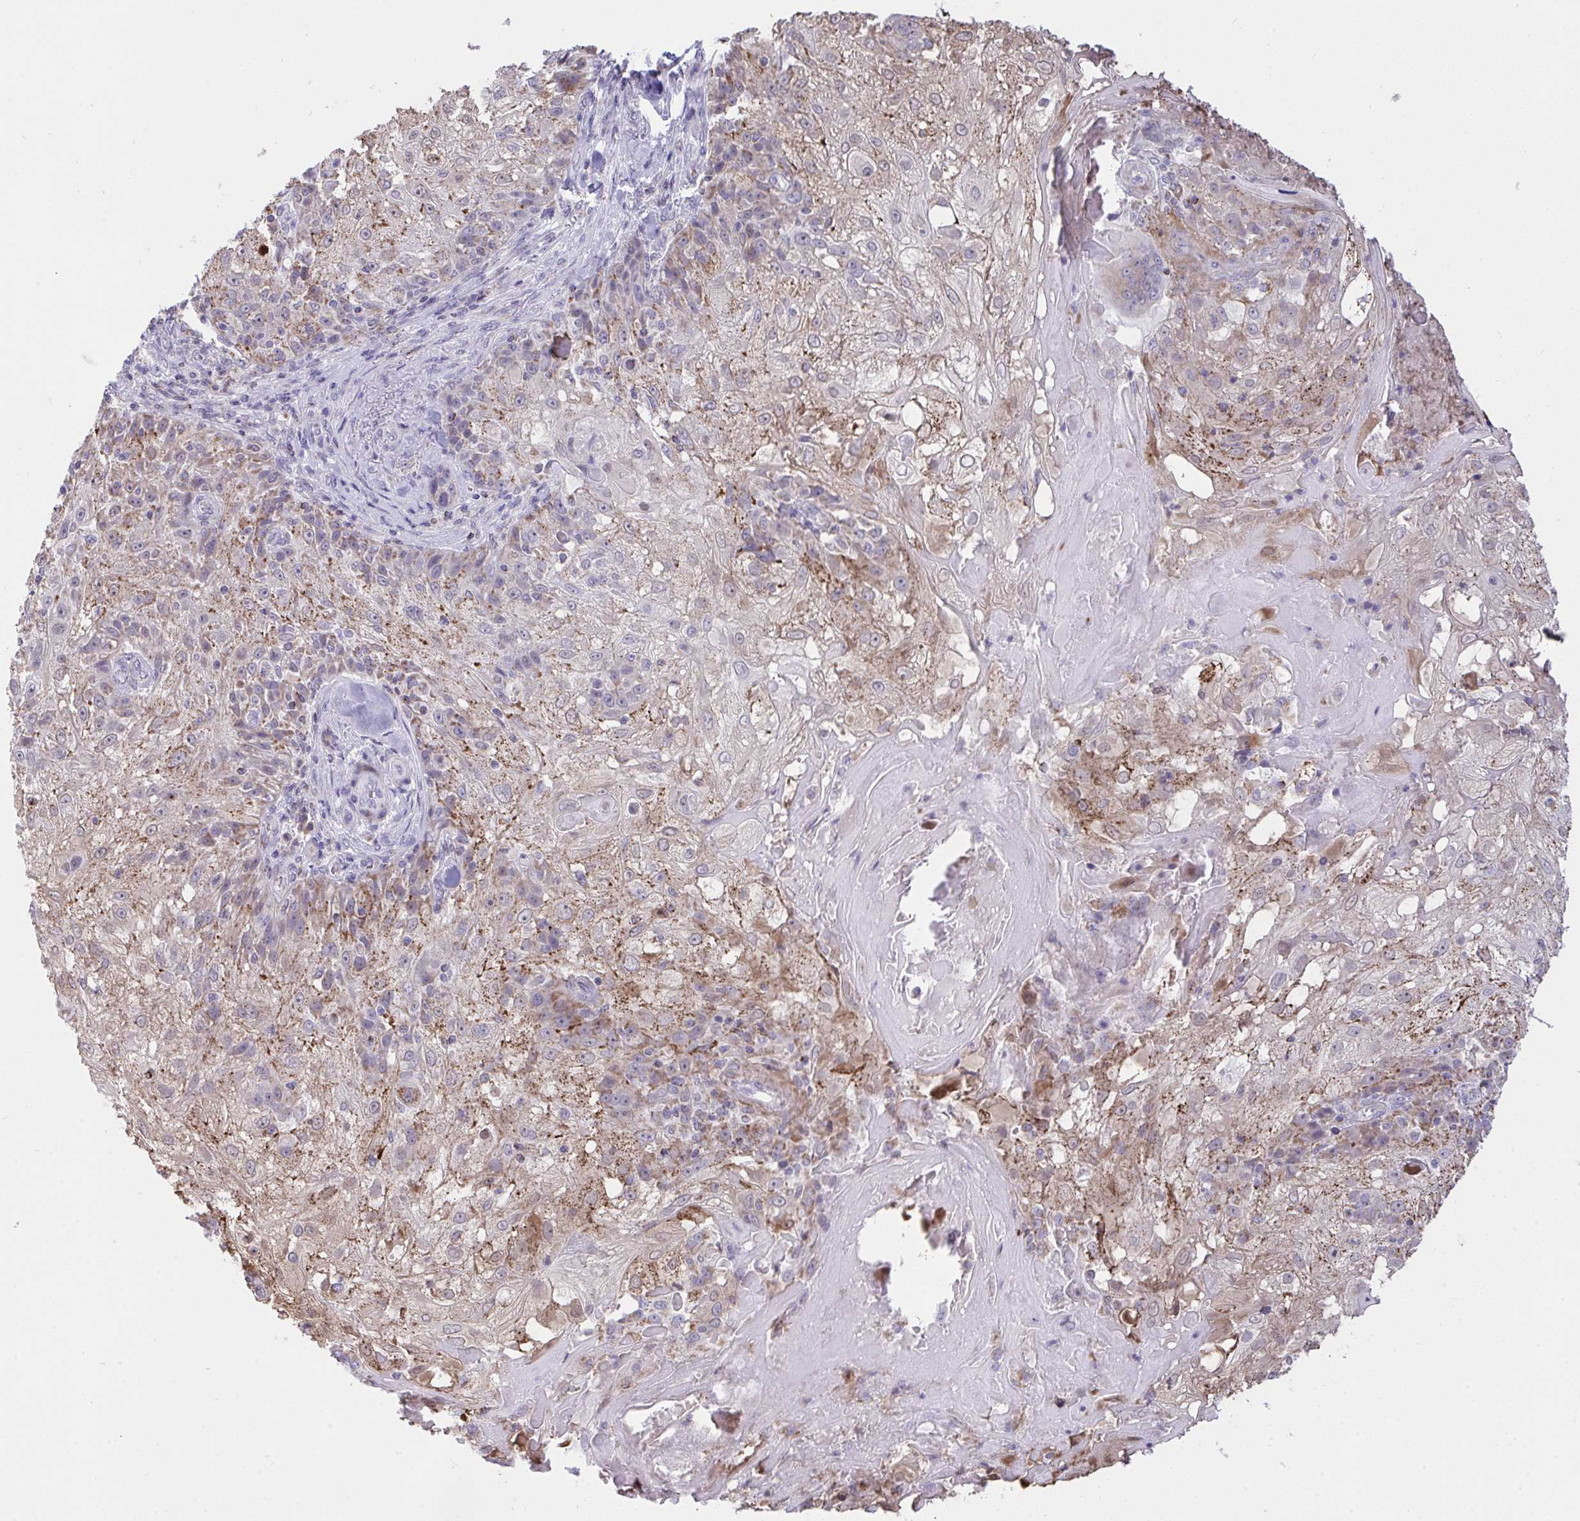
{"staining": {"intensity": "moderate", "quantity": "<25%", "location": "cytoplasmic/membranous"}, "tissue": "skin cancer", "cell_type": "Tumor cells", "image_type": "cancer", "snomed": [{"axis": "morphology", "description": "Normal tissue, NOS"}, {"axis": "morphology", "description": "Squamous cell carcinoma, NOS"}, {"axis": "topography", "description": "Skin"}], "caption": "This is an image of immunohistochemistry staining of skin cancer, which shows moderate positivity in the cytoplasmic/membranous of tumor cells.", "gene": "PLA2G12B", "patient": {"sex": "female", "age": 83}}